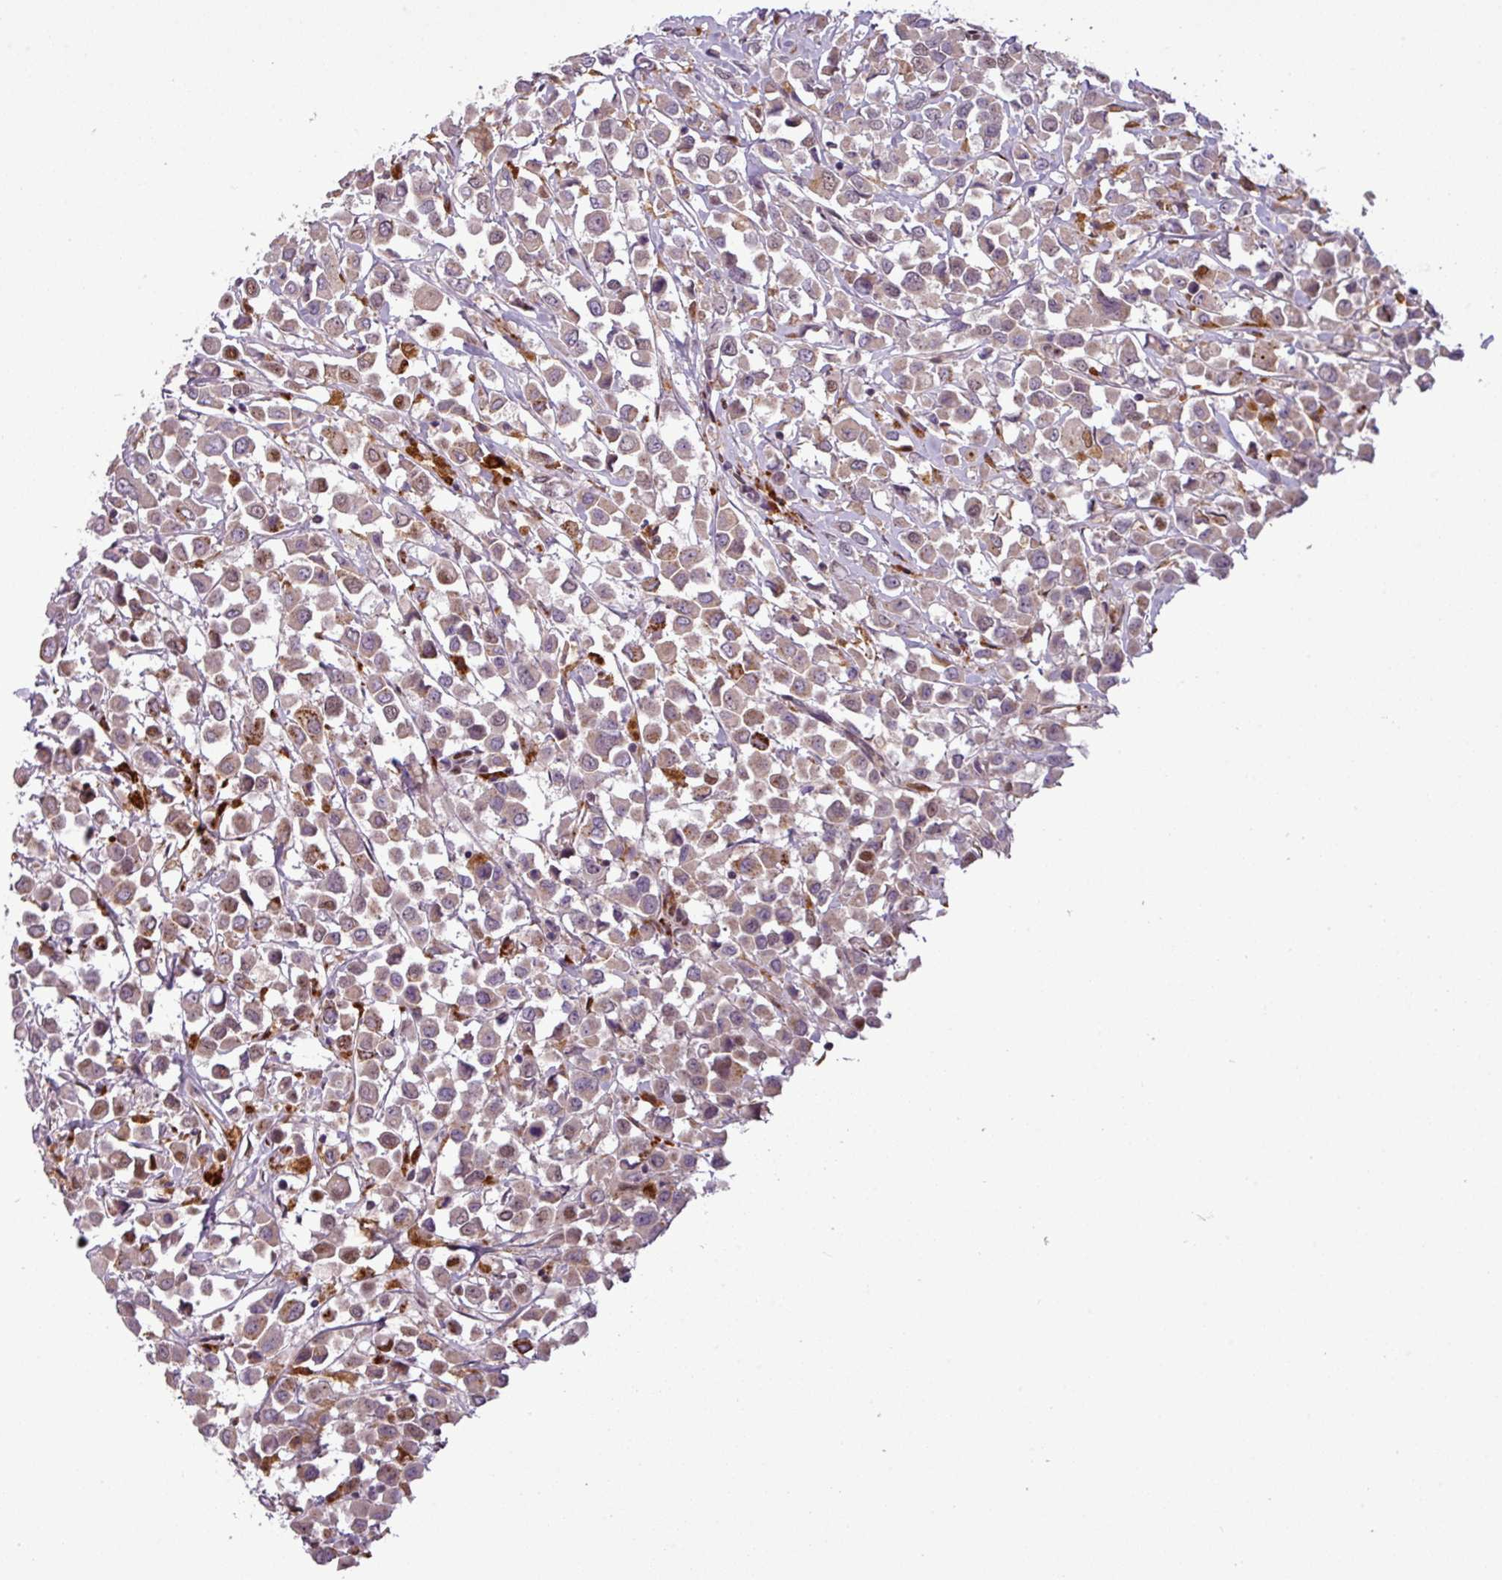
{"staining": {"intensity": "moderate", "quantity": "25%-75%", "location": "cytoplasmic/membranous,nuclear"}, "tissue": "breast cancer", "cell_type": "Tumor cells", "image_type": "cancer", "snomed": [{"axis": "morphology", "description": "Duct carcinoma"}, {"axis": "topography", "description": "Breast"}], "caption": "This image reveals breast intraductal carcinoma stained with IHC to label a protein in brown. The cytoplasmic/membranous and nuclear of tumor cells show moderate positivity for the protein. Nuclei are counter-stained blue.", "gene": "IRF2BPL", "patient": {"sex": "female", "age": 61}}